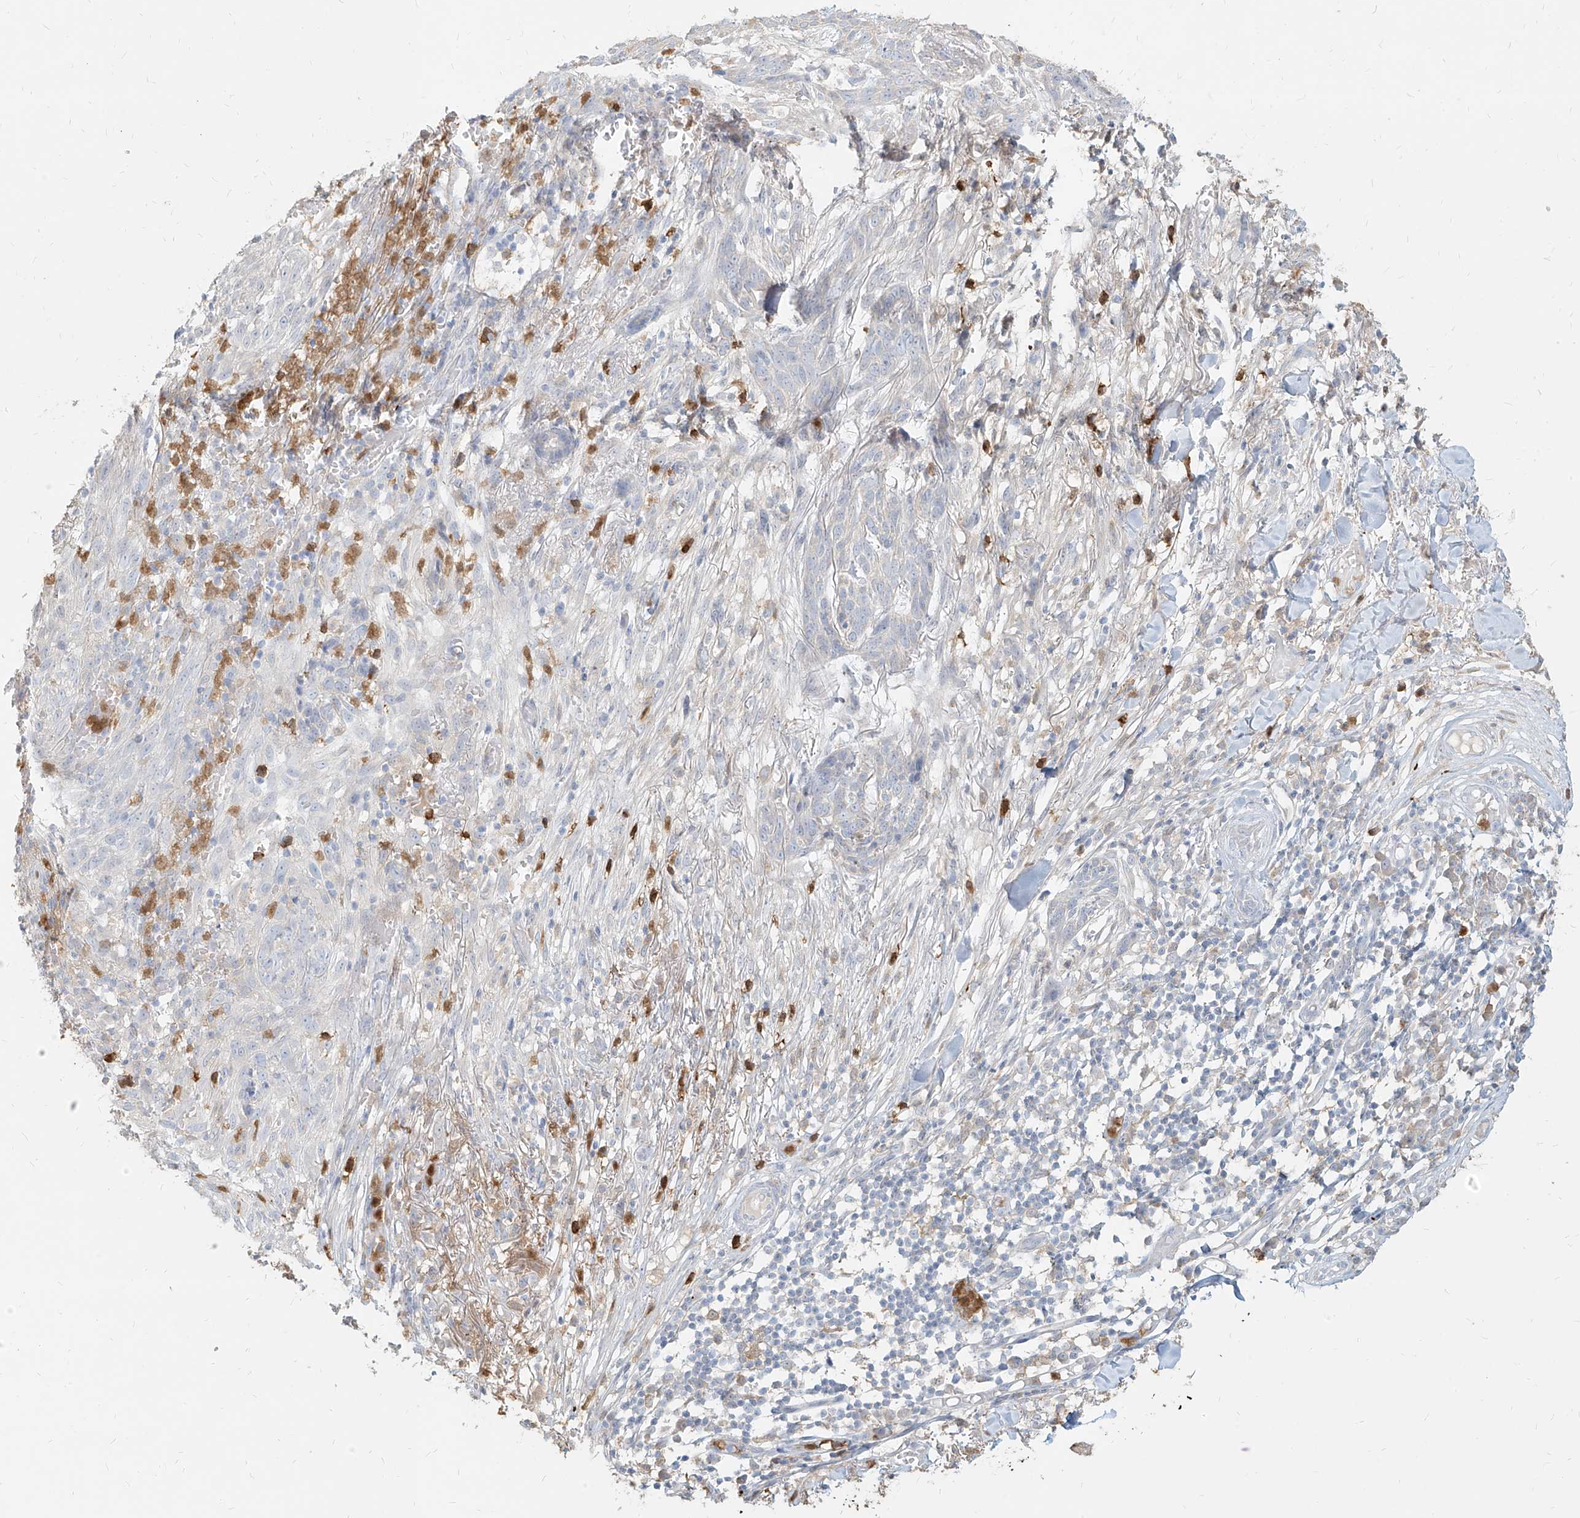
{"staining": {"intensity": "negative", "quantity": "none", "location": "none"}, "tissue": "skin cancer", "cell_type": "Tumor cells", "image_type": "cancer", "snomed": [{"axis": "morphology", "description": "Normal tissue, NOS"}, {"axis": "morphology", "description": "Basal cell carcinoma"}, {"axis": "topography", "description": "Skin"}], "caption": "Immunohistochemistry (IHC) photomicrograph of neoplastic tissue: human basal cell carcinoma (skin) stained with DAB (3,3'-diaminobenzidine) demonstrates no significant protein expression in tumor cells. (Brightfield microscopy of DAB (3,3'-diaminobenzidine) immunohistochemistry (IHC) at high magnification).", "gene": "PGD", "patient": {"sex": "male", "age": 64}}